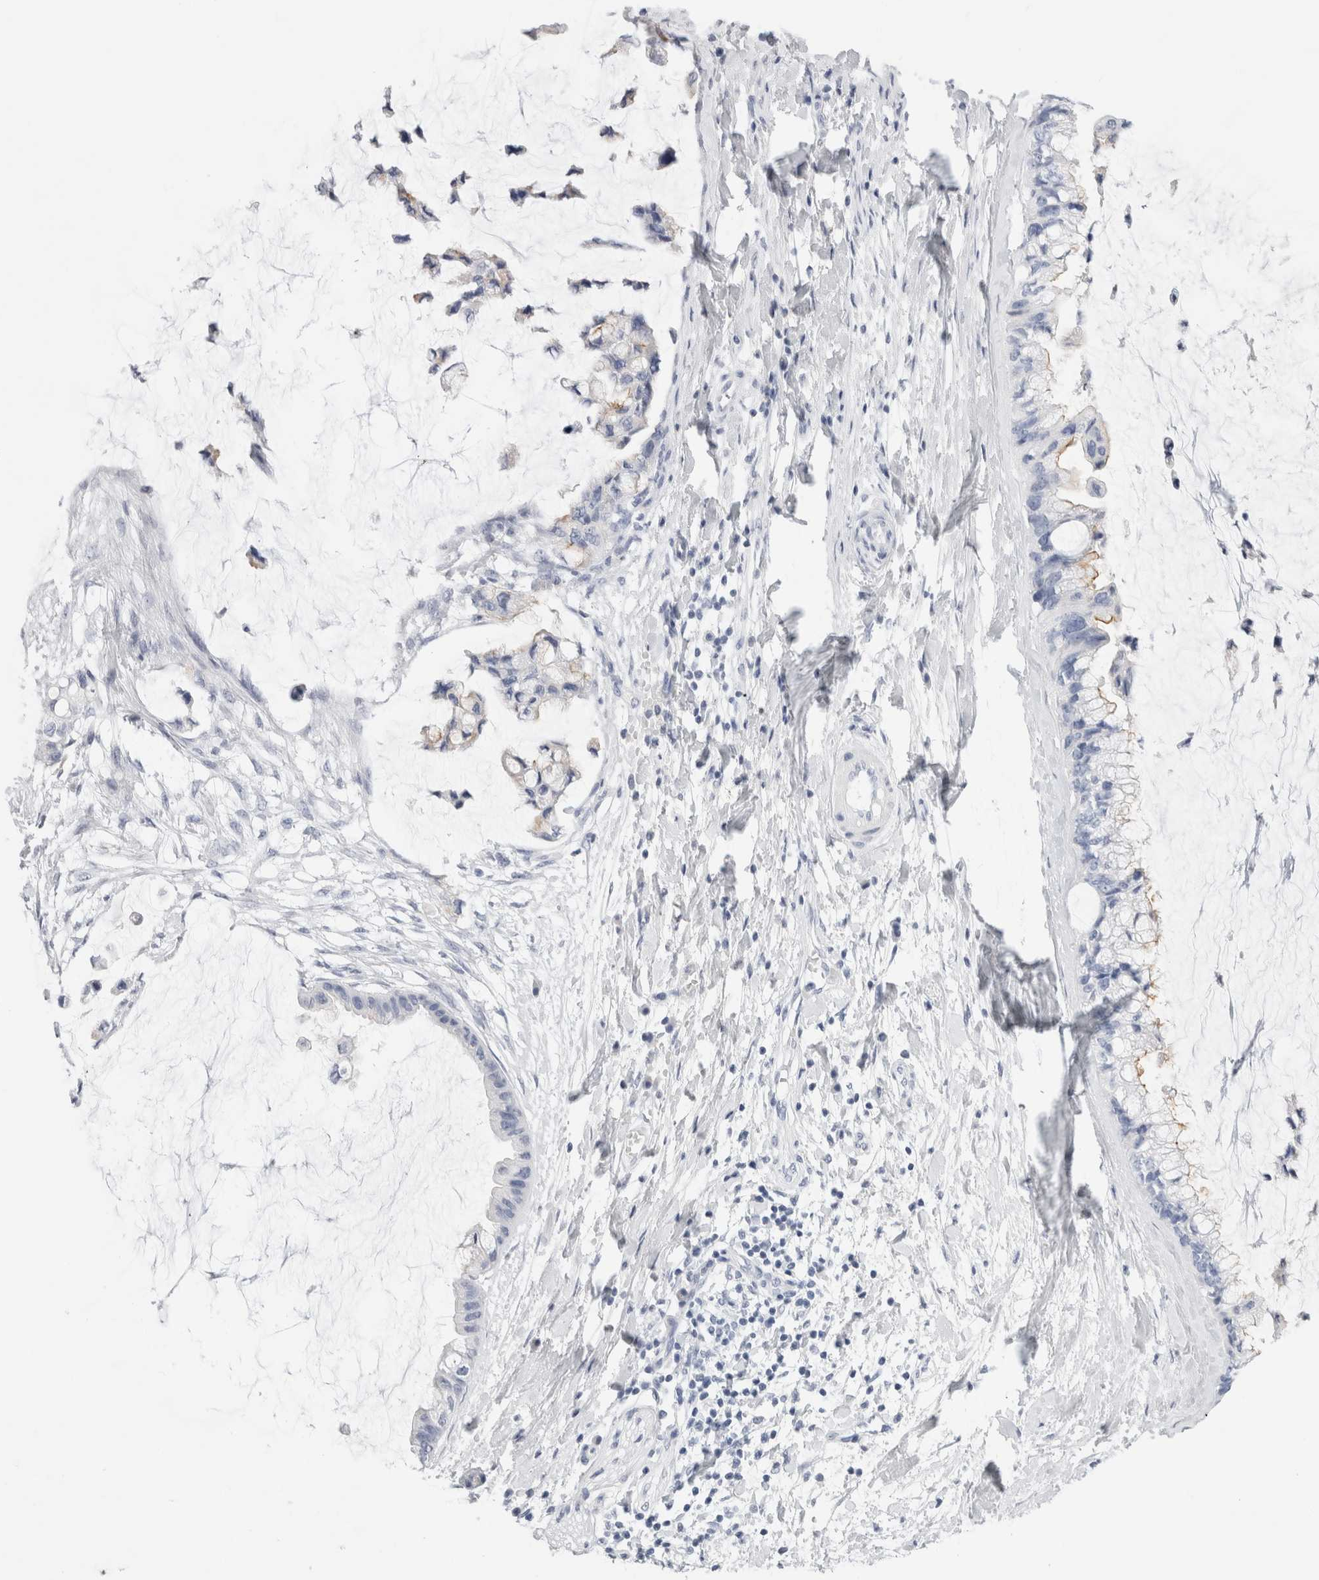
{"staining": {"intensity": "weak", "quantity": "<25%", "location": "cytoplasmic/membranous"}, "tissue": "ovarian cancer", "cell_type": "Tumor cells", "image_type": "cancer", "snomed": [{"axis": "morphology", "description": "Cystadenocarcinoma, mucinous, NOS"}, {"axis": "topography", "description": "Ovary"}], "caption": "This micrograph is of ovarian cancer (mucinous cystadenocarcinoma) stained with IHC to label a protein in brown with the nuclei are counter-stained blue. There is no positivity in tumor cells.", "gene": "MUC15", "patient": {"sex": "female", "age": 39}}